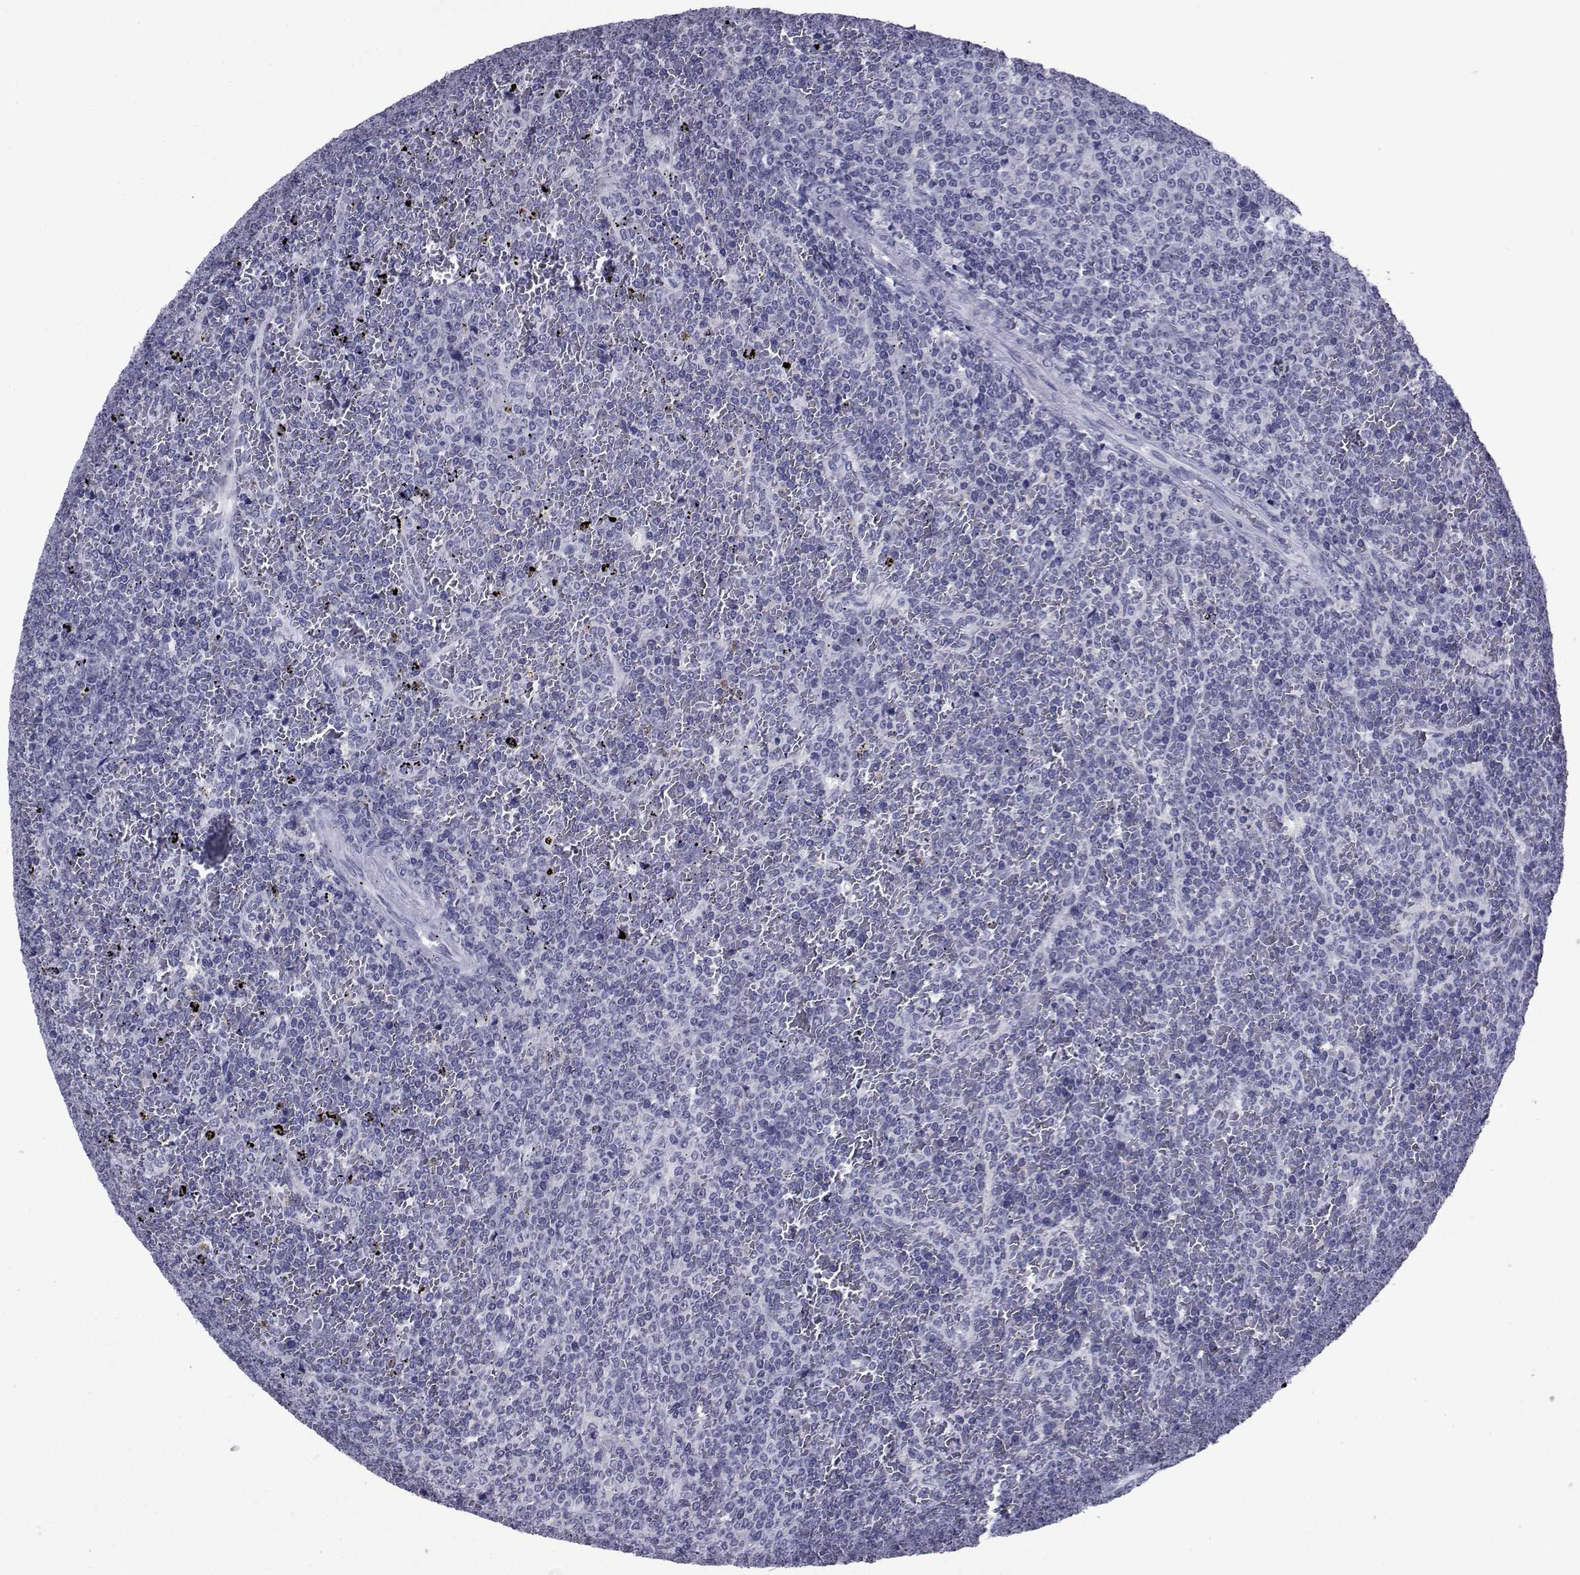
{"staining": {"intensity": "negative", "quantity": "none", "location": "none"}, "tissue": "lymphoma", "cell_type": "Tumor cells", "image_type": "cancer", "snomed": [{"axis": "morphology", "description": "Malignant lymphoma, non-Hodgkin's type, Low grade"}, {"axis": "topography", "description": "Spleen"}], "caption": "IHC photomicrograph of lymphoma stained for a protein (brown), which reveals no positivity in tumor cells. (DAB IHC visualized using brightfield microscopy, high magnification).", "gene": "SEMA5B", "patient": {"sex": "female", "age": 77}}